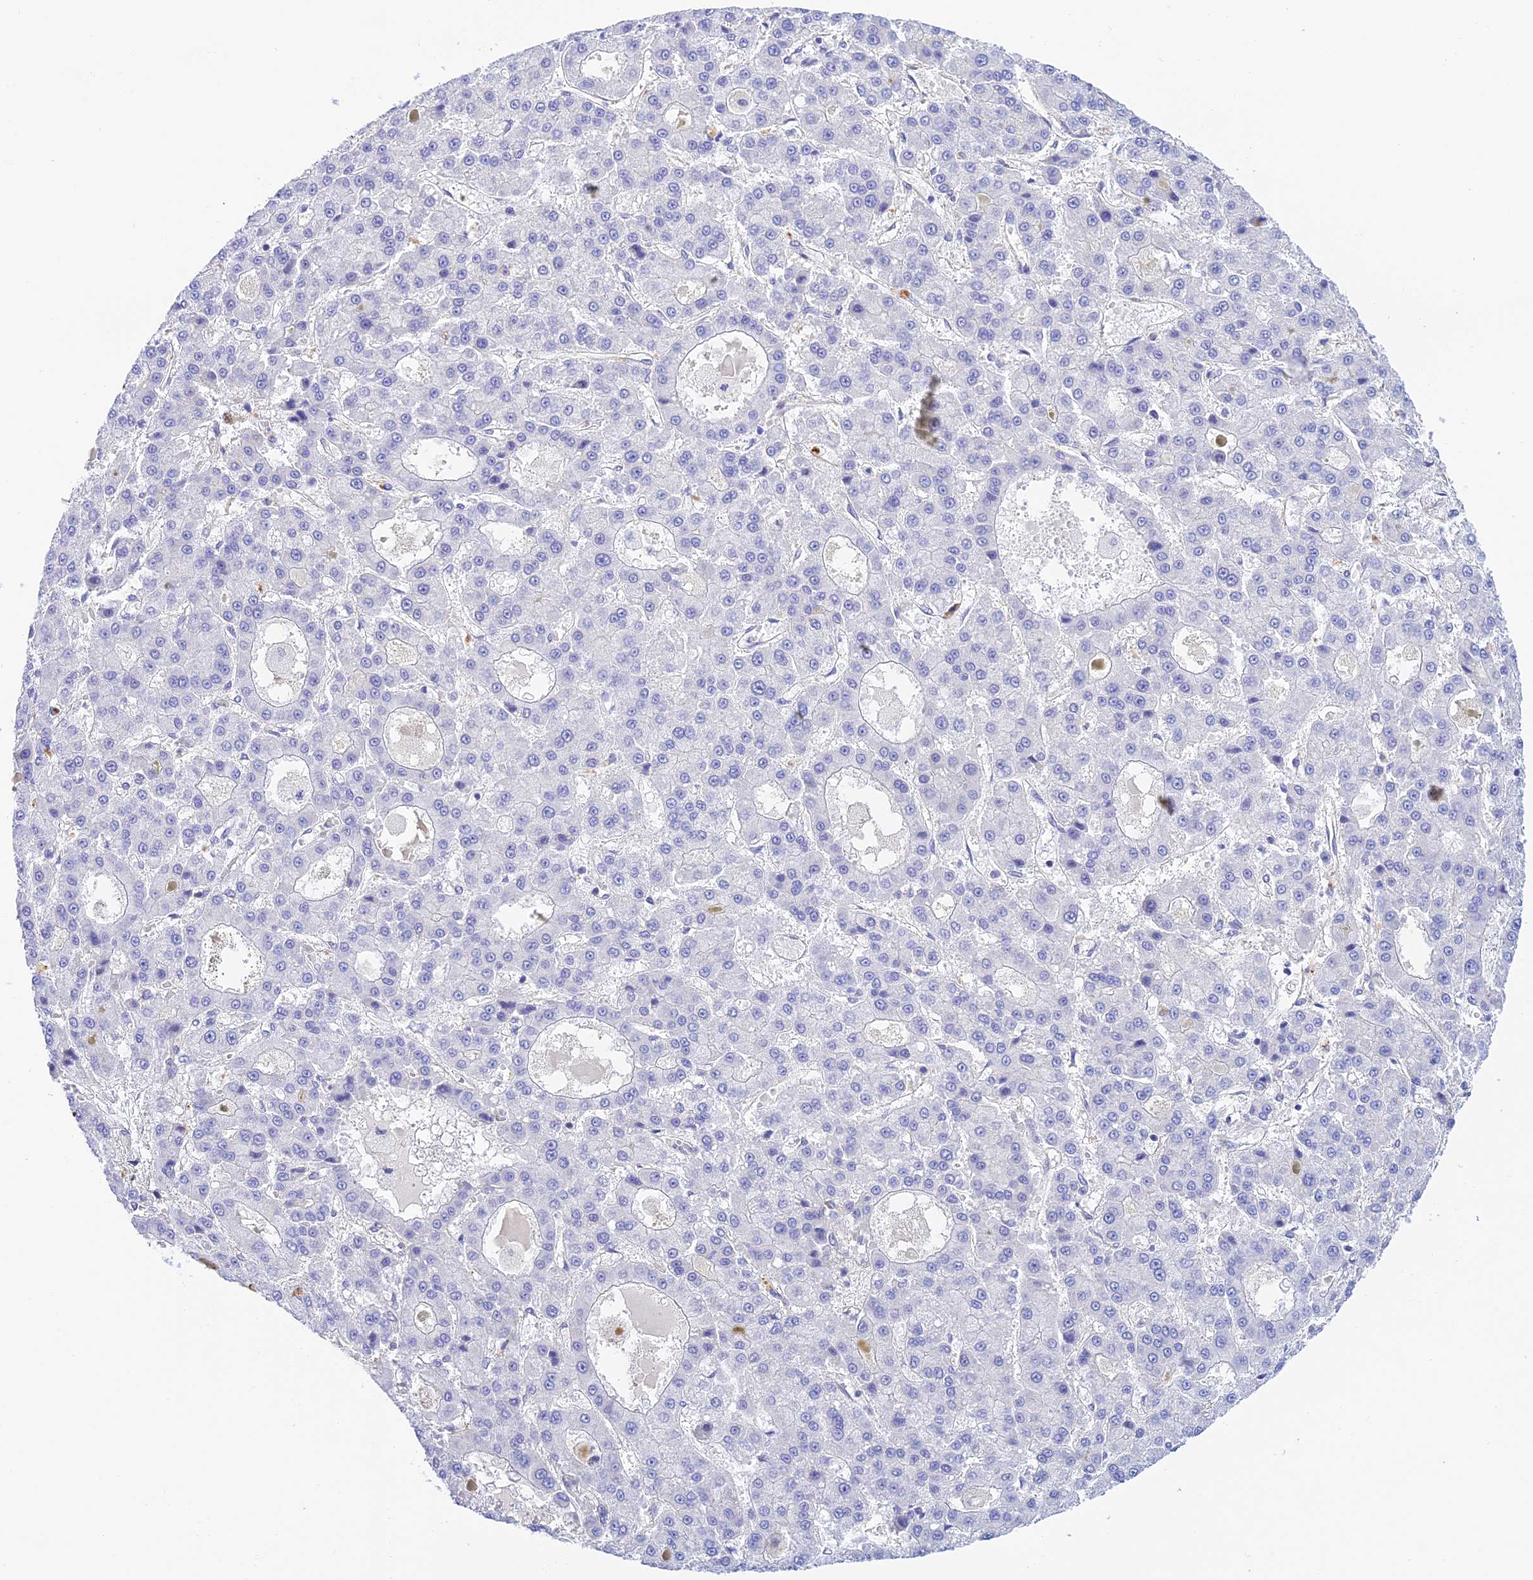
{"staining": {"intensity": "negative", "quantity": "none", "location": "none"}, "tissue": "liver cancer", "cell_type": "Tumor cells", "image_type": "cancer", "snomed": [{"axis": "morphology", "description": "Carcinoma, Hepatocellular, NOS"}, {"axis": "topography", "description": "Liver"}], "caption": "This micrograph is of hepatocellular carcinoma (liver) stained with immunohistochemistry (IHC) to label a protein in brown with the nuclei are counter-stained blue. There is no positivity in tumor cells. (DAB (3,3'-diaminobenzidine) immunohistochemistry visualized using brightfield microscopy, high magnification).", "gene": "ZDHHC16", "patient": {"sex": "male", "age": 70}}